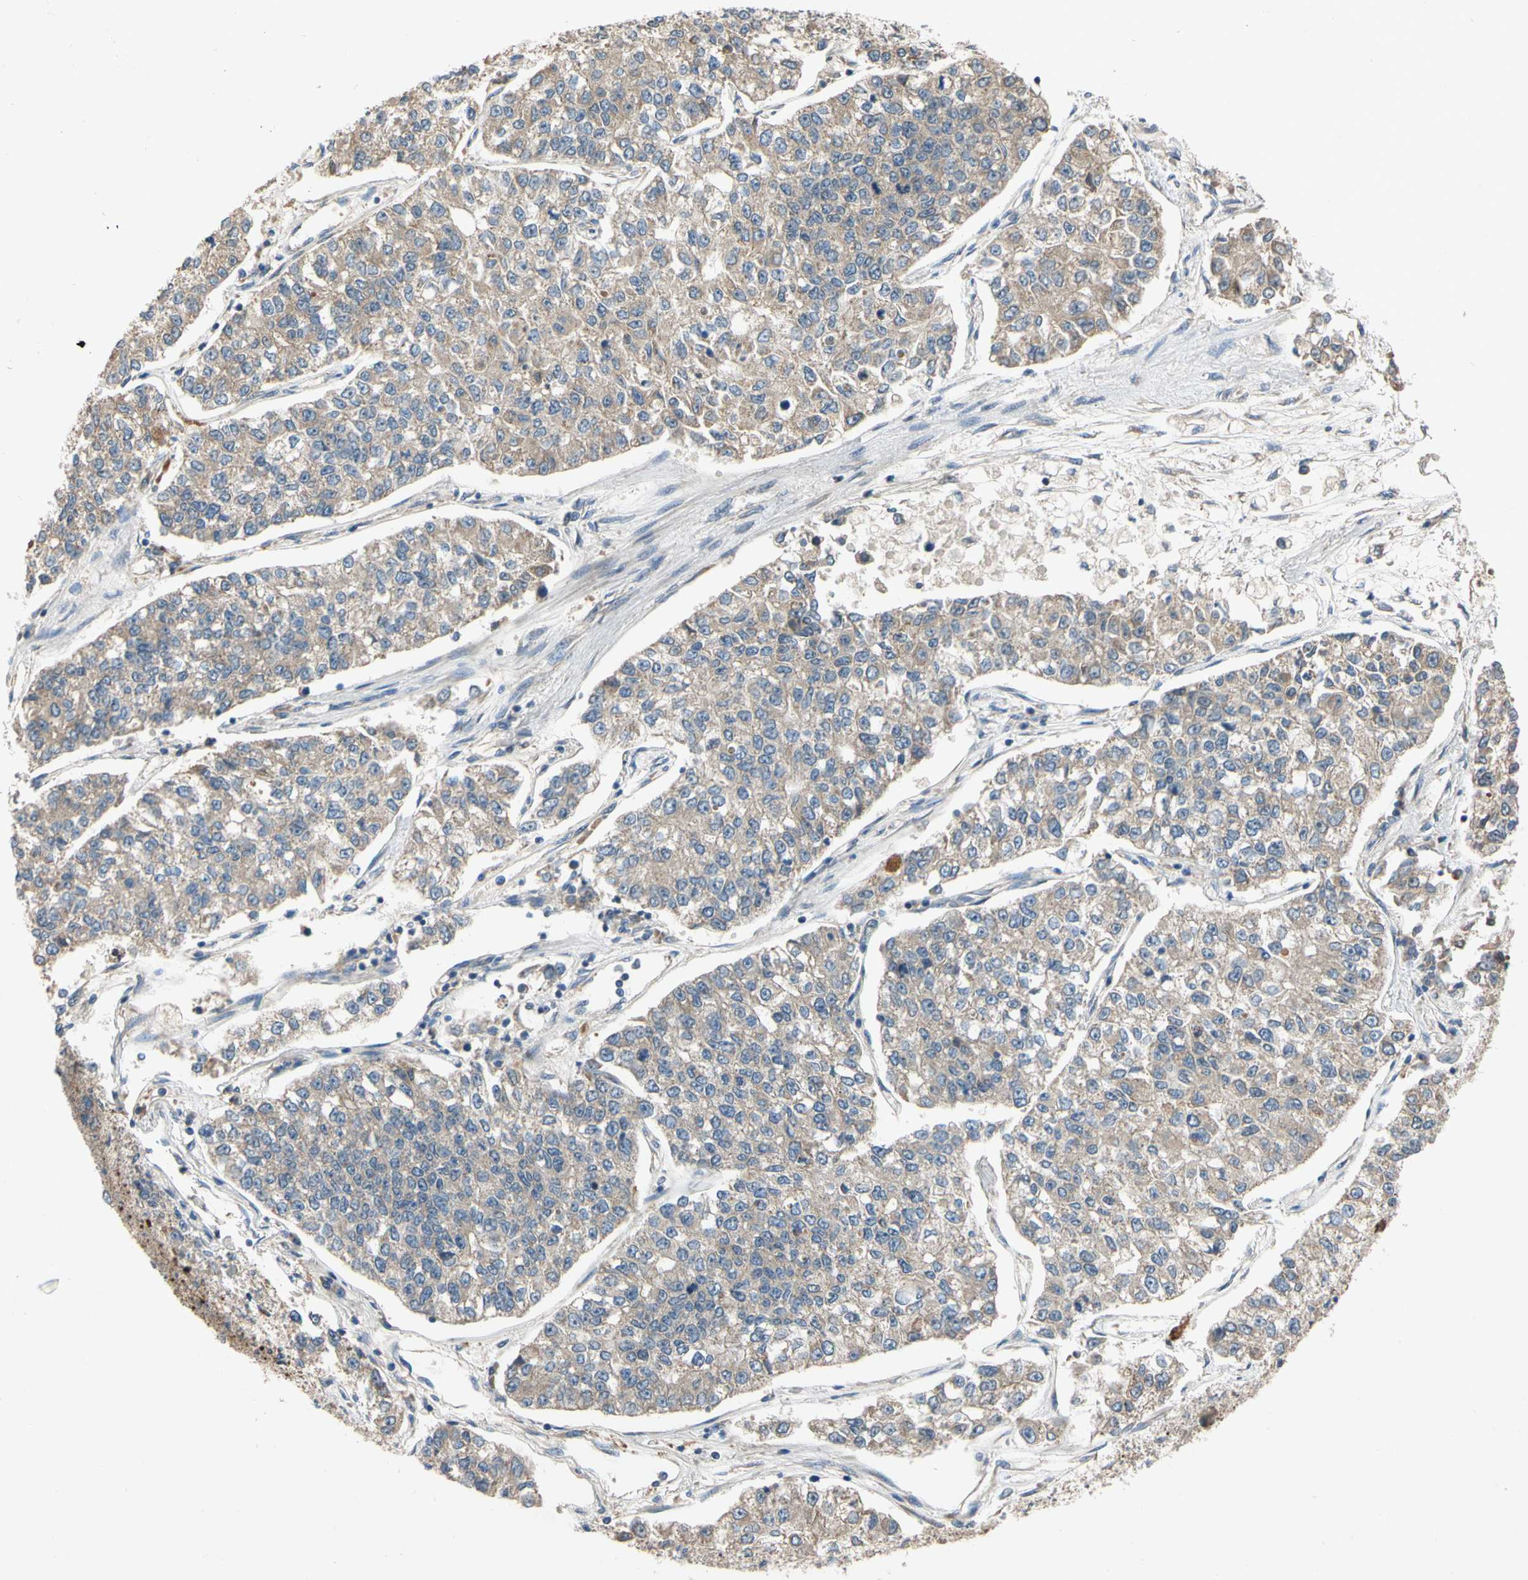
{"staining": {"intensity": "weak", "quantity": ">75%", "location": "cytoplasmic/membranous"}, "tissue": "lung cancer", "cell_type": "Tumor cells", "image_type": "cancer", "snomed": [{"axis": "morphology", "description": "Adenocarcinoma, NOS"}, {"axis": "topography", "description": "Lung"}], "caption": "Weak cytoplasmic/membranous staining is appreciated in about >75% of tumor cells in lung cancer. The protein of interest is shown in brown color, while the nuclei are stained blue.", "gene": "MBTPS2", "patient": {"sex": "male", "age": 49}}